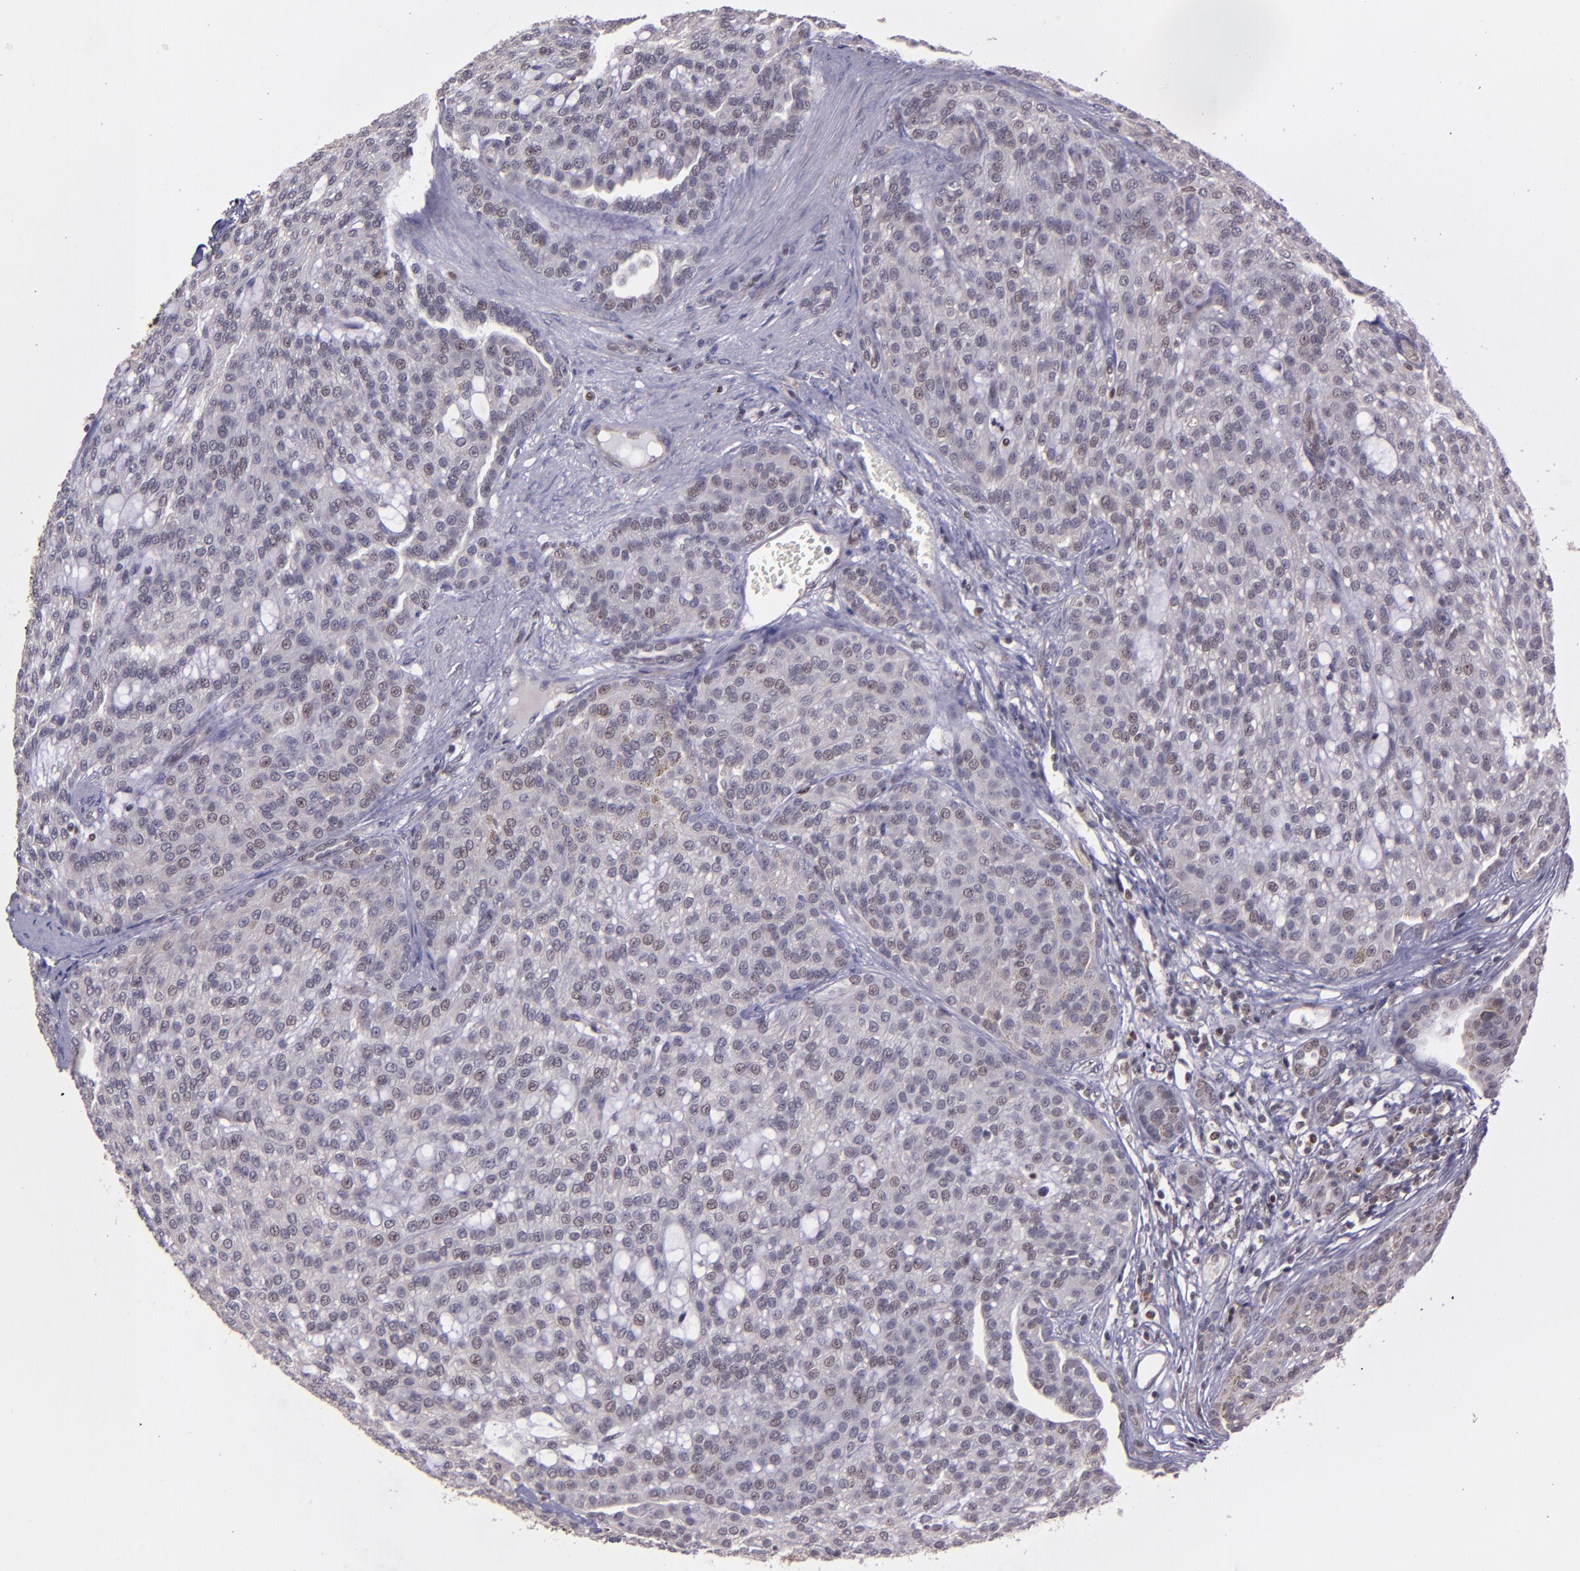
{"staining": {"intensity": "weak", "quantity": "<25%", "location": "nuclear"}, "tissue": "renal cancer", "cell_type": "Tumor cells", "image_type": "cancer", "snomed": [{"axis": "morphology", "description": "Adenocarcinoma, NOS"}, {"axis": "topography", "description": "Kidney"}], "caption": "Immunohistochemistry (IHC) micrograph of human renal cancer (adenocarcinoma) stained for a protein (brown), which reveals no staining in tumor cells. (Stains: DAB immunohistochemistry with hematoxylin counter stain, Microscopy: brightfield microscopy at high magnification).", "gene": "ELF1", "patient": {"sex": "male", "age": 63}}